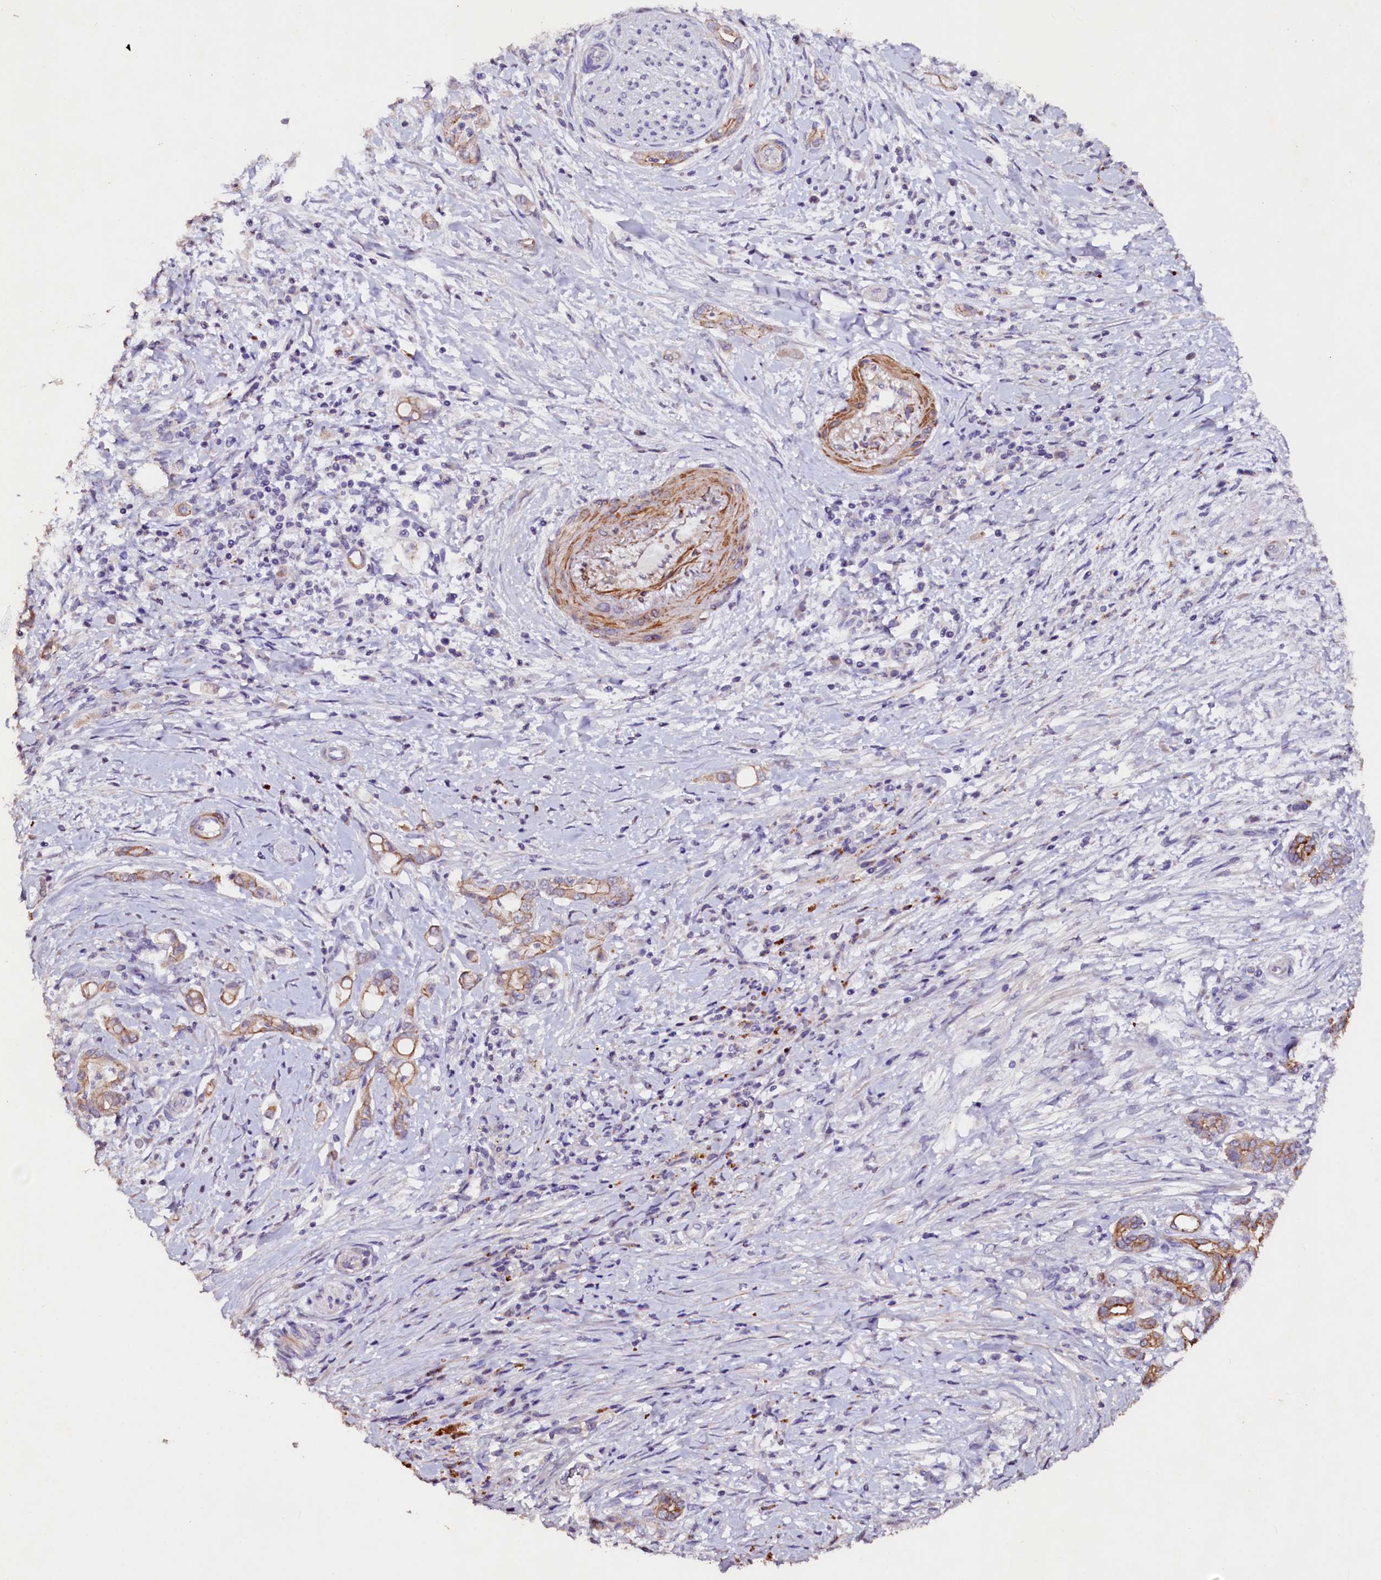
{"staining": {"intensity": "weak", "quantity": ">75%", "location": "cytoplasmic/membranous"}, "tissue": "pancreatic cancer", "cell_type": "Tumor cells", "image_type": "cancer", "snomed": [{"axis": "morphology", "description": "Adenocarcinoma, NOS"}, {"axis": "topography", "description": "Pancreas"}], "caption": "This micrograph exhibits IHC staining of pancreatic adenocarcinoma, with low weak cytoplasmic/membranous staining in approximately >75% of tumor cells.", "gene": "VPS36", "patient": {"sex": "female", "age": 55}}